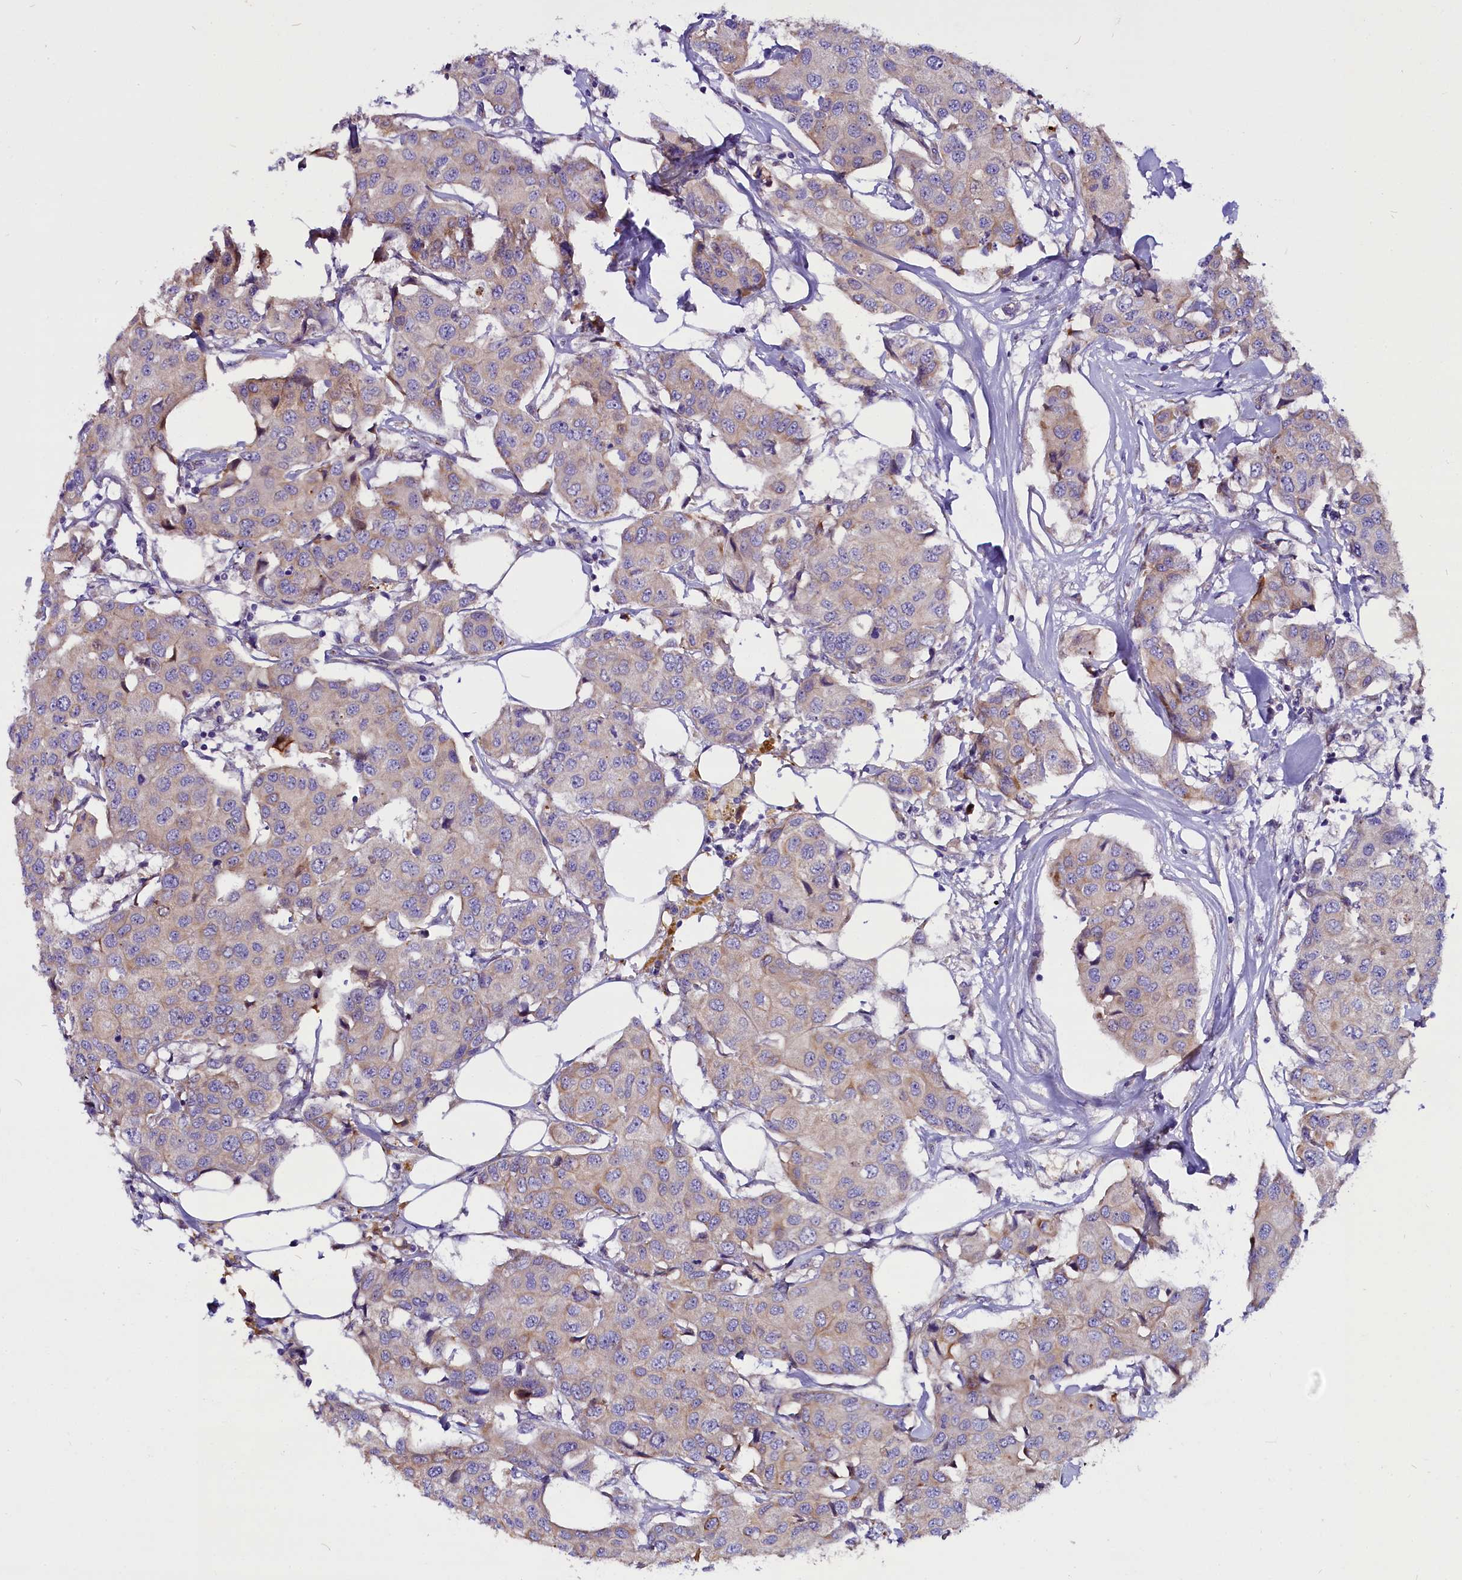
{"staining": {"intensity": "weak", "quantity": "<25%", "location": "cytoplasmic/membranous"}, "tissue": "breast cancer", "cell_type": "Tumor cells", "image_type": "cancer", "snomed": [{"axis": "morphology", "description": "Duct carcinoma"}, {"axis": "topography", "description": "Breast"}], "caption": "An immunohistochemistry photomicrograph of breast cancer (intraductal carcinoma) is shown. There is no staining in tumor cells of breast cancer (intraductal carcinoma). (DAB (3,3'-diaminobenzidine) IHC visualized using brightfield microscopy, high magnification).", "gene": "CEP170", "patient": {"sex": "female", "age": 80}}